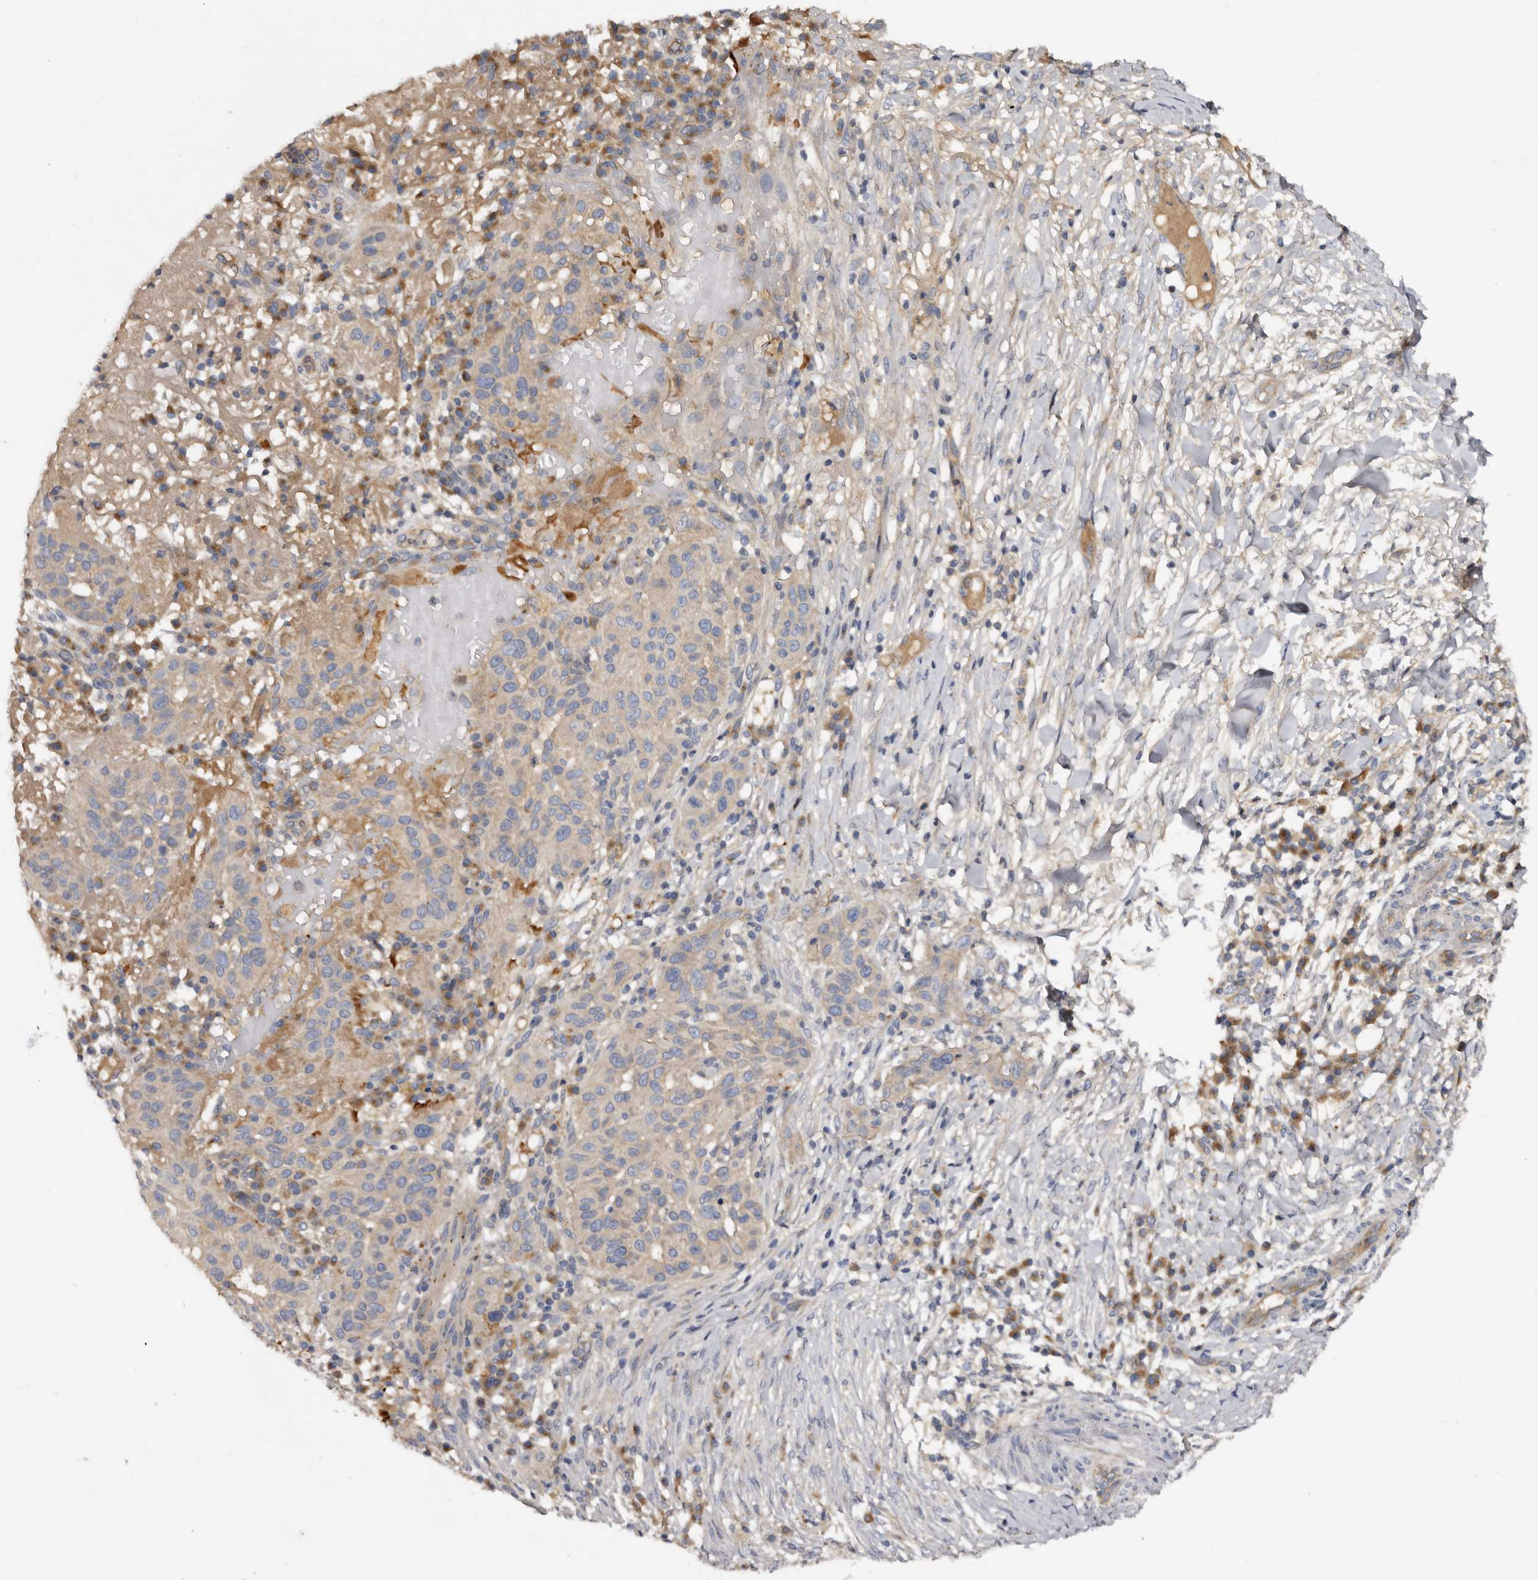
{"staining": {"intensity": "negative", "quantity": "none", "location": "none"}, "tissue": "skin cancer", "cell_type": "Tumor cells", "image_type": "cancer", "snomed": [{"axis": "morphology", "description": "Normal tissue, NOS"}, {"axis": "morphology", "description": "Squamous cell carcinoma, NOS"}, {"axis": "topography", "description": "Skin"}], "caption": "IHC photomicrograph of squamous cell carcinoma (skin) stained for a protein (brown), which exhibits no positivity in tumor cells. (Brightfield microscopy of DAB immunohistochemistry (IHC) at high magnification).", "gene": "INKA2", "patient": {"sex": "female", "age": 96}}